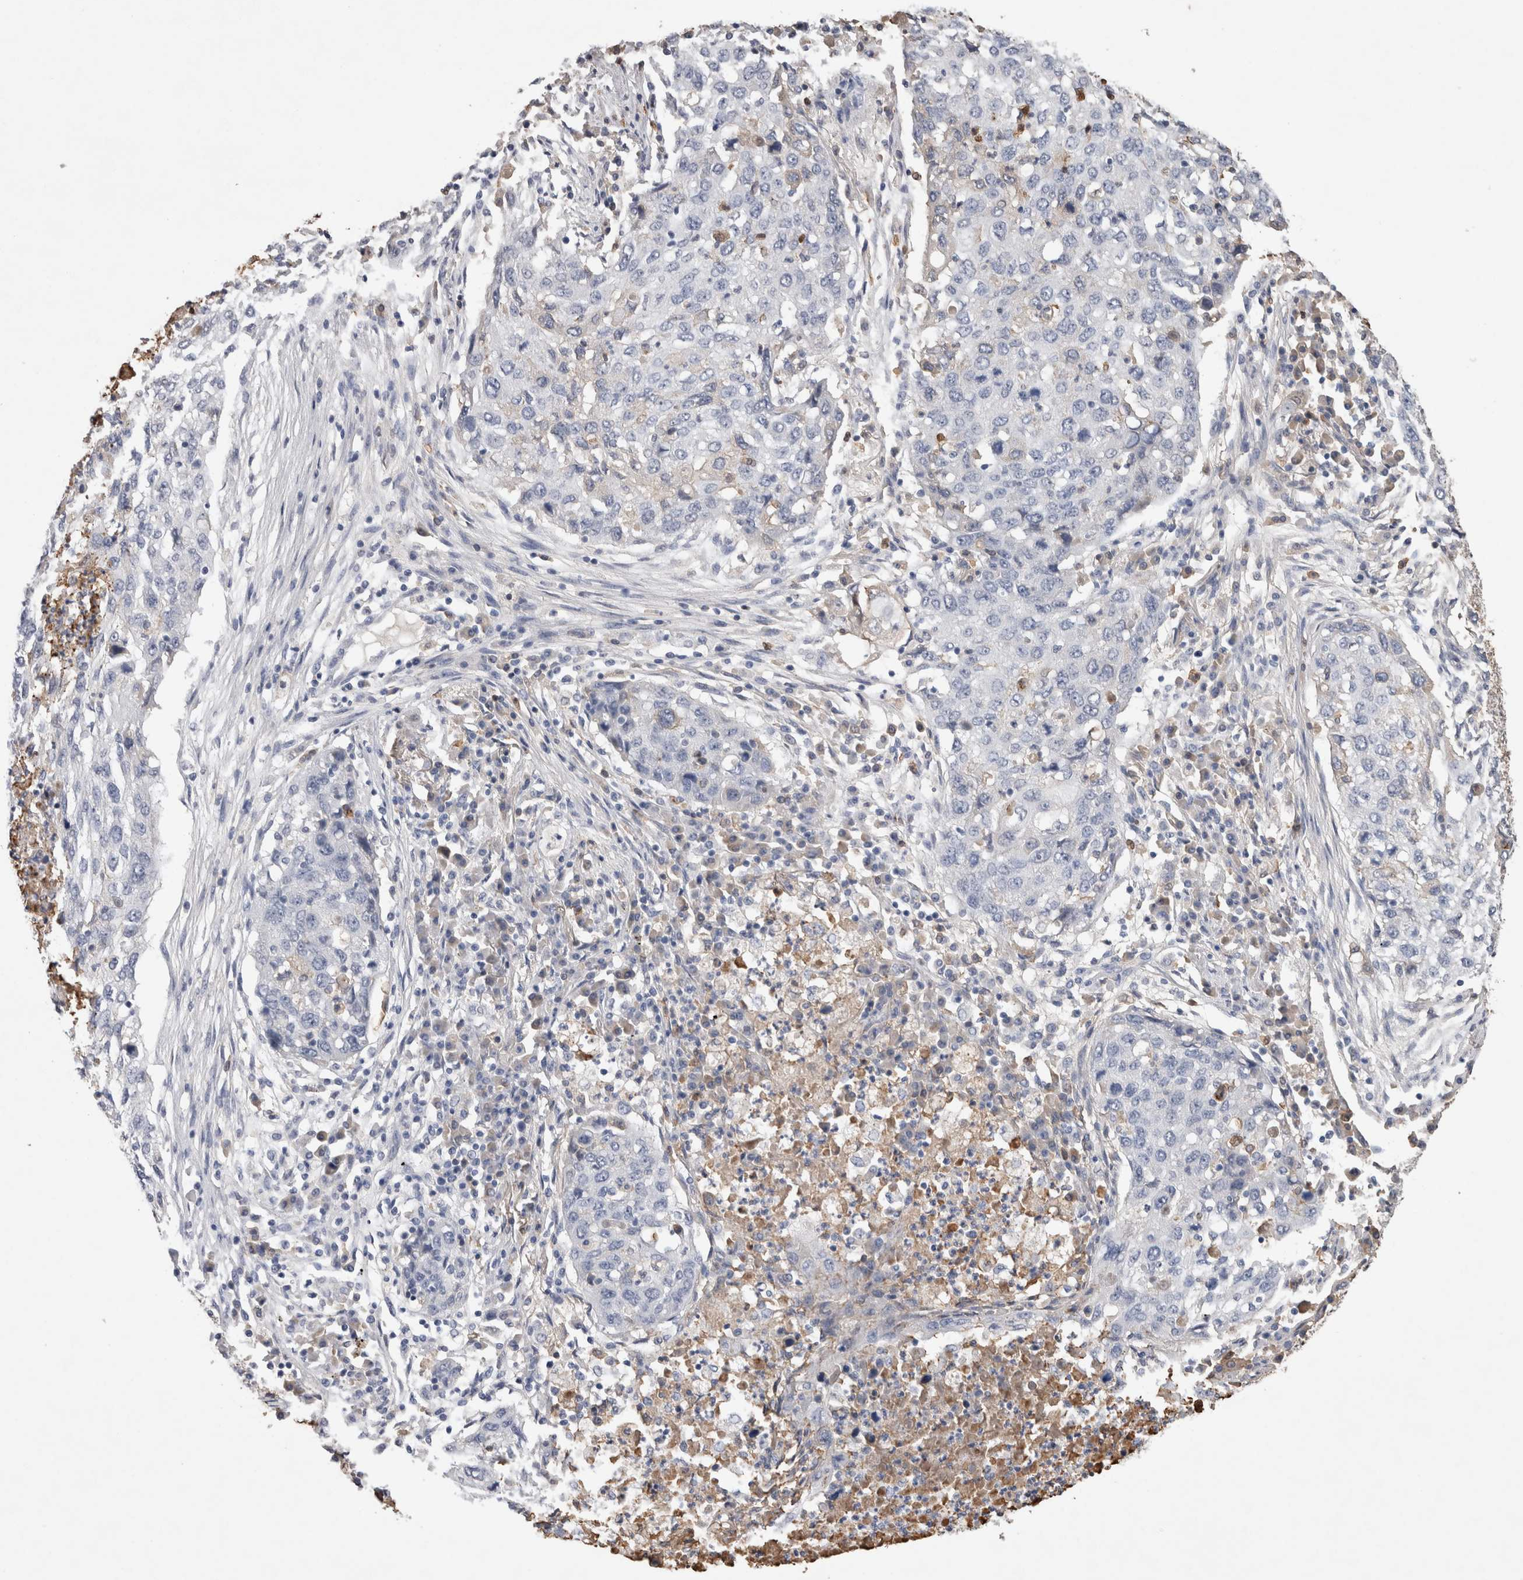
{"staining": {"intensity": "negative", "quantity": "none", "location": "none"}, "tissue": "lung cancer", "cell_type": "Tumor cells", "image_type": "cancer", "snomed": [{"axis": "morphology", "description": "Squamous cell carcinoma, NOS"}, {"axis": "topography", "description": "Lung"}], "caption": "The photomicrograph demonstrates no significant positivity in tumor cells of lung squamous cell carcinoma. Nuclei are stained in blue.", "gene": "FABP7", "patient": {"sex": "female", "age": 63}}